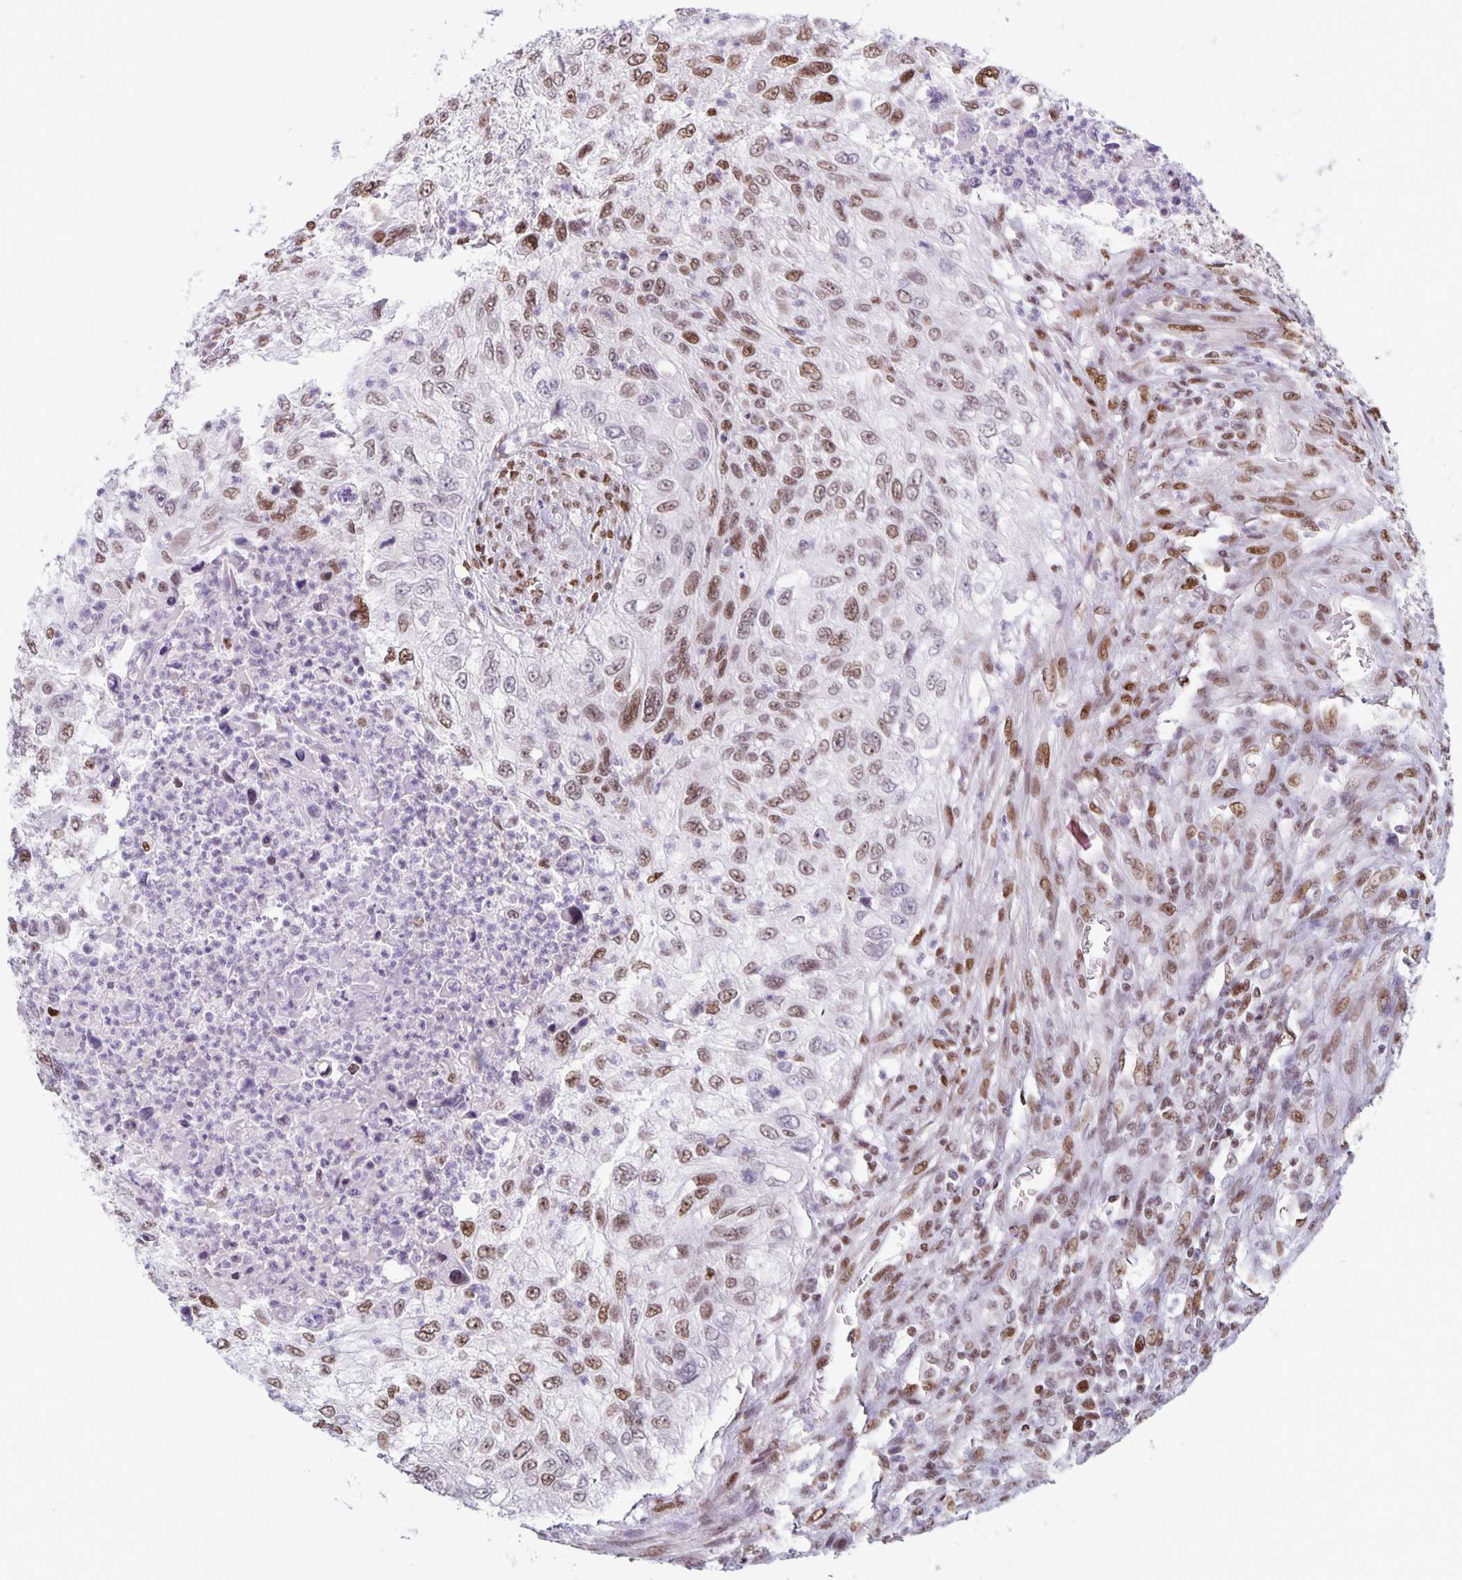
{"staining": {"intensity": "moderate", "quantity": "25%-75%", "location": "nuclear"}, "tissue": "urothelial cancer", "cell_type": "Tumor cells", "image_type": "cancer", "snomed": [{"axis": "morphology", "description": "Urothelial carcinoma, High grade"}, {"axis": "topography", "description": "Urinary bladder"}], "caption": "Immunohistochemical staining of urothelial cancer shows medium levels of moderate nuclear positivity in about 25%-75% of tumor cells. (Brightfield microscopy of DAB IHC at high magnification).", "gene": "JUND", "patient": {"sex": "female", "age": 60}}